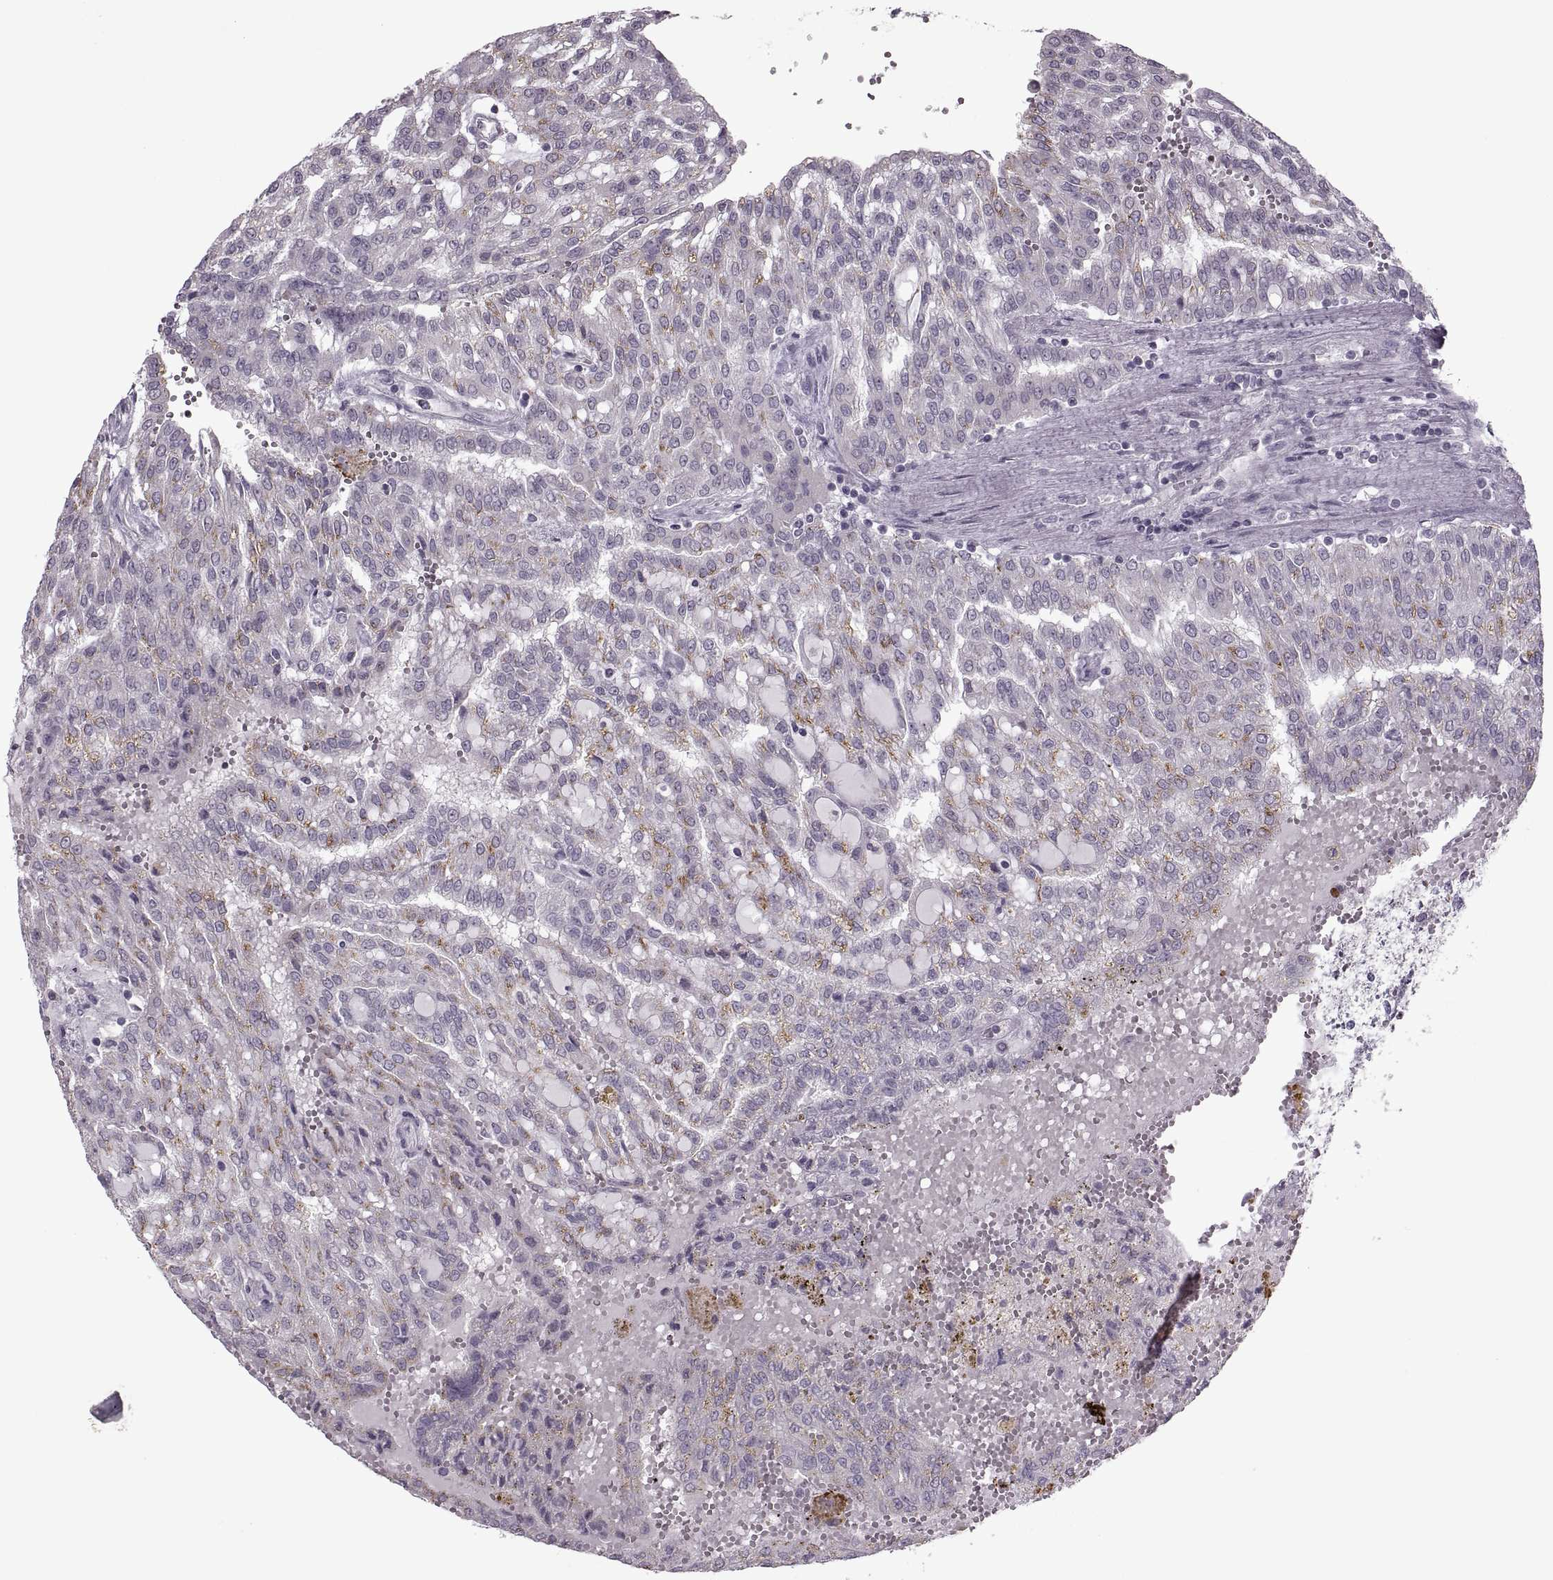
{"staining": {"intensity": "weak", "quantity": "<25%", "location": "cytoplasmic/membranous"}, "tissue": "renal cancer", "cell_type": "Tumor cells", "image_type": "cancer", "snomed": [{"axis": "morphology", "description": "Adenocarcinoma, NOS"}, {"axis": "topography", "description": "Kidney"}], "caption": "Renal cancer stained for a protein using immunohistochemistry demonstrates no positivity tumor cells.", "gene": "MGAT4D", "patient": {"sex": "male", "age": 63}}